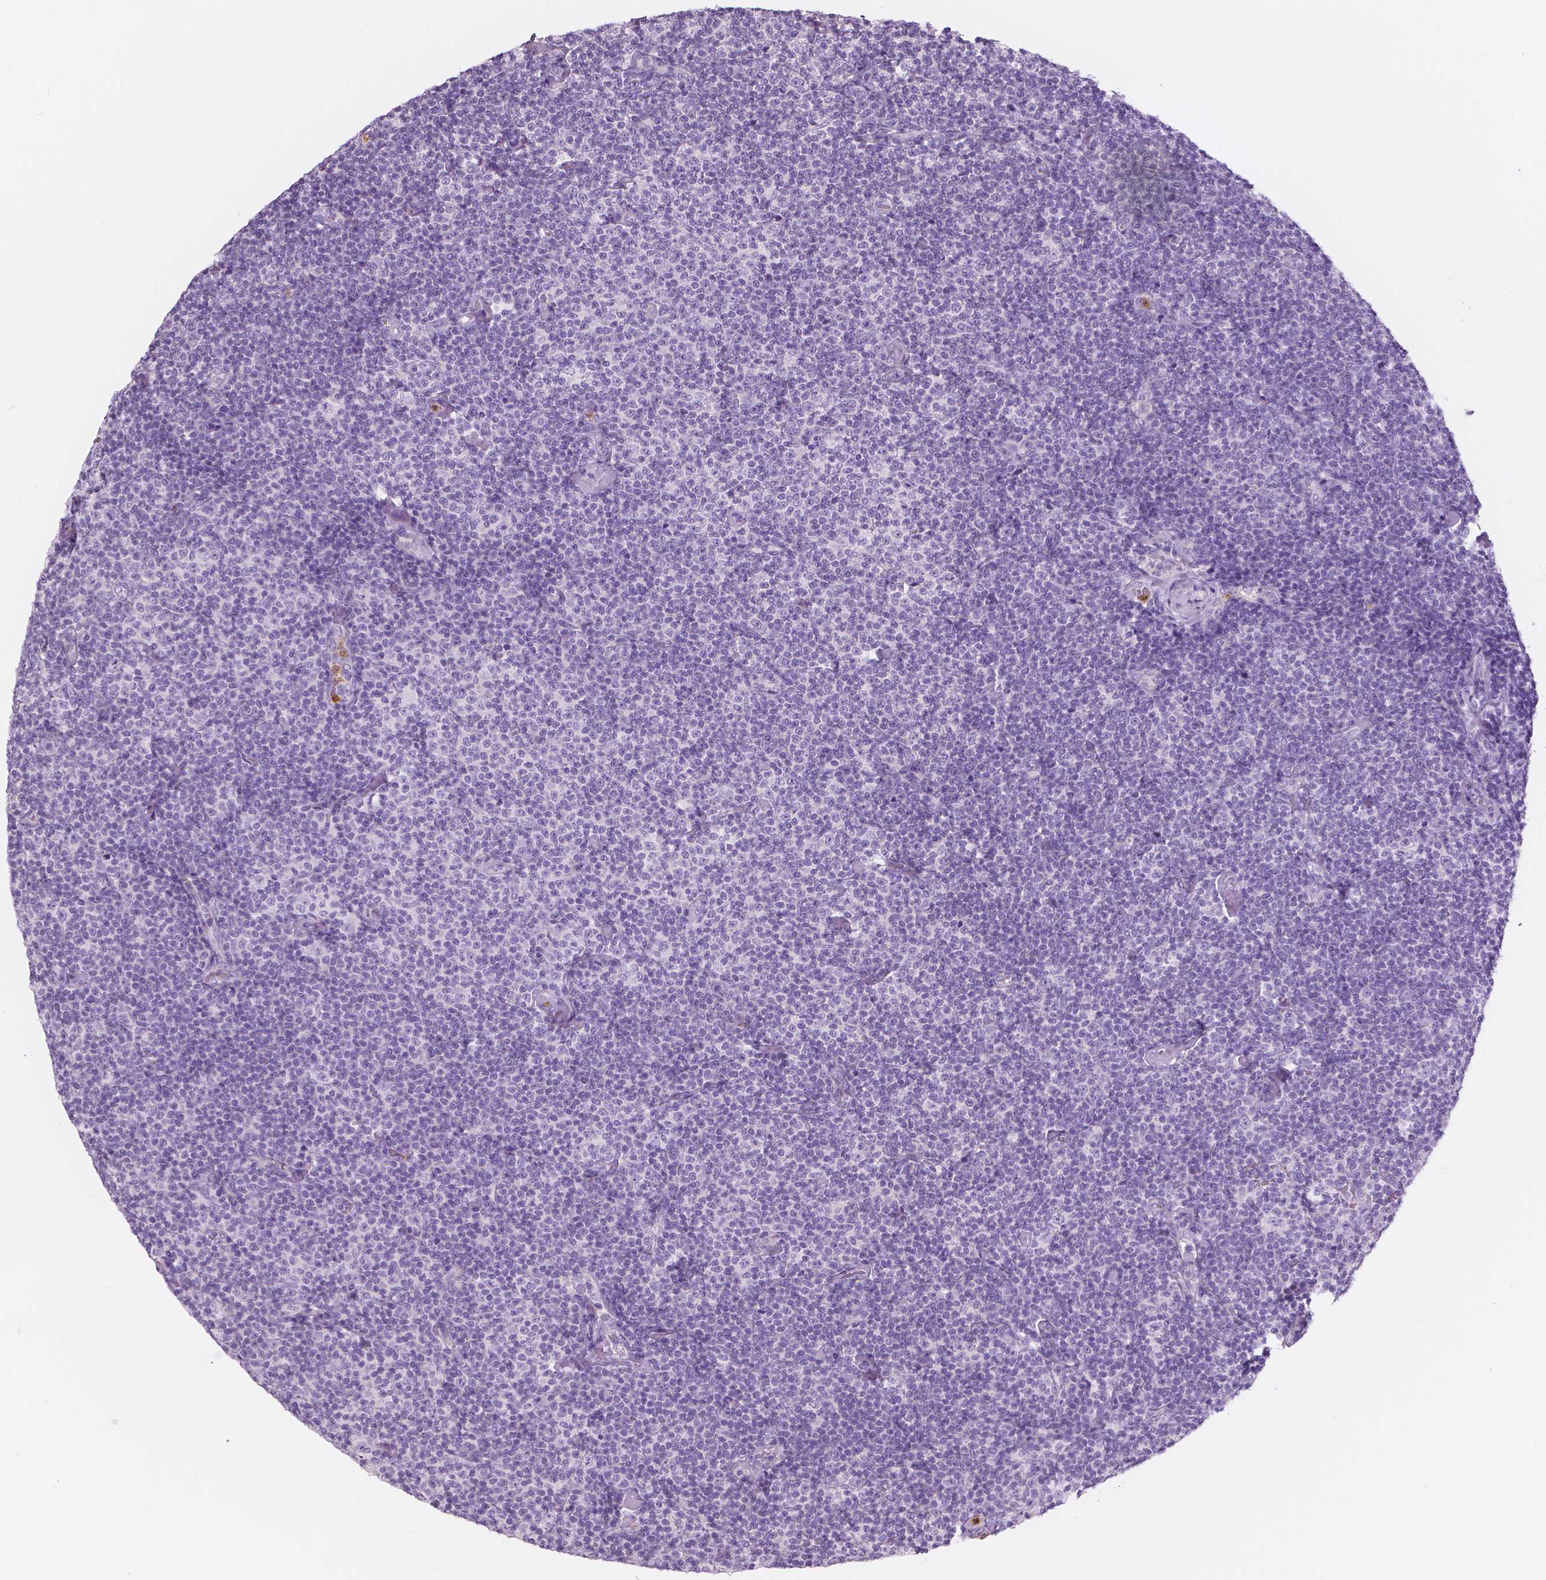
{"staining": {"intensity": "negative", "quantity": "none", "location": "none"}, "tissue": "lymphoma", "cell_type": "Tumor cells", "image_type": "cancer", "snomed": [{"axis": "morphology", "description": "Malignant lymphoma, non-Hodgkin's type, Low grade"}, {"axis": "topography", "description": "Lymph node"}], "caption": "This is an immunohistochemistry histopathology image of human low-grade malignant lymphoma, non-Hodgkin's type. There is no positivity in tumor cells.", "gene": "CXCR2", "patient": {"sex": "male", "age": 81}}